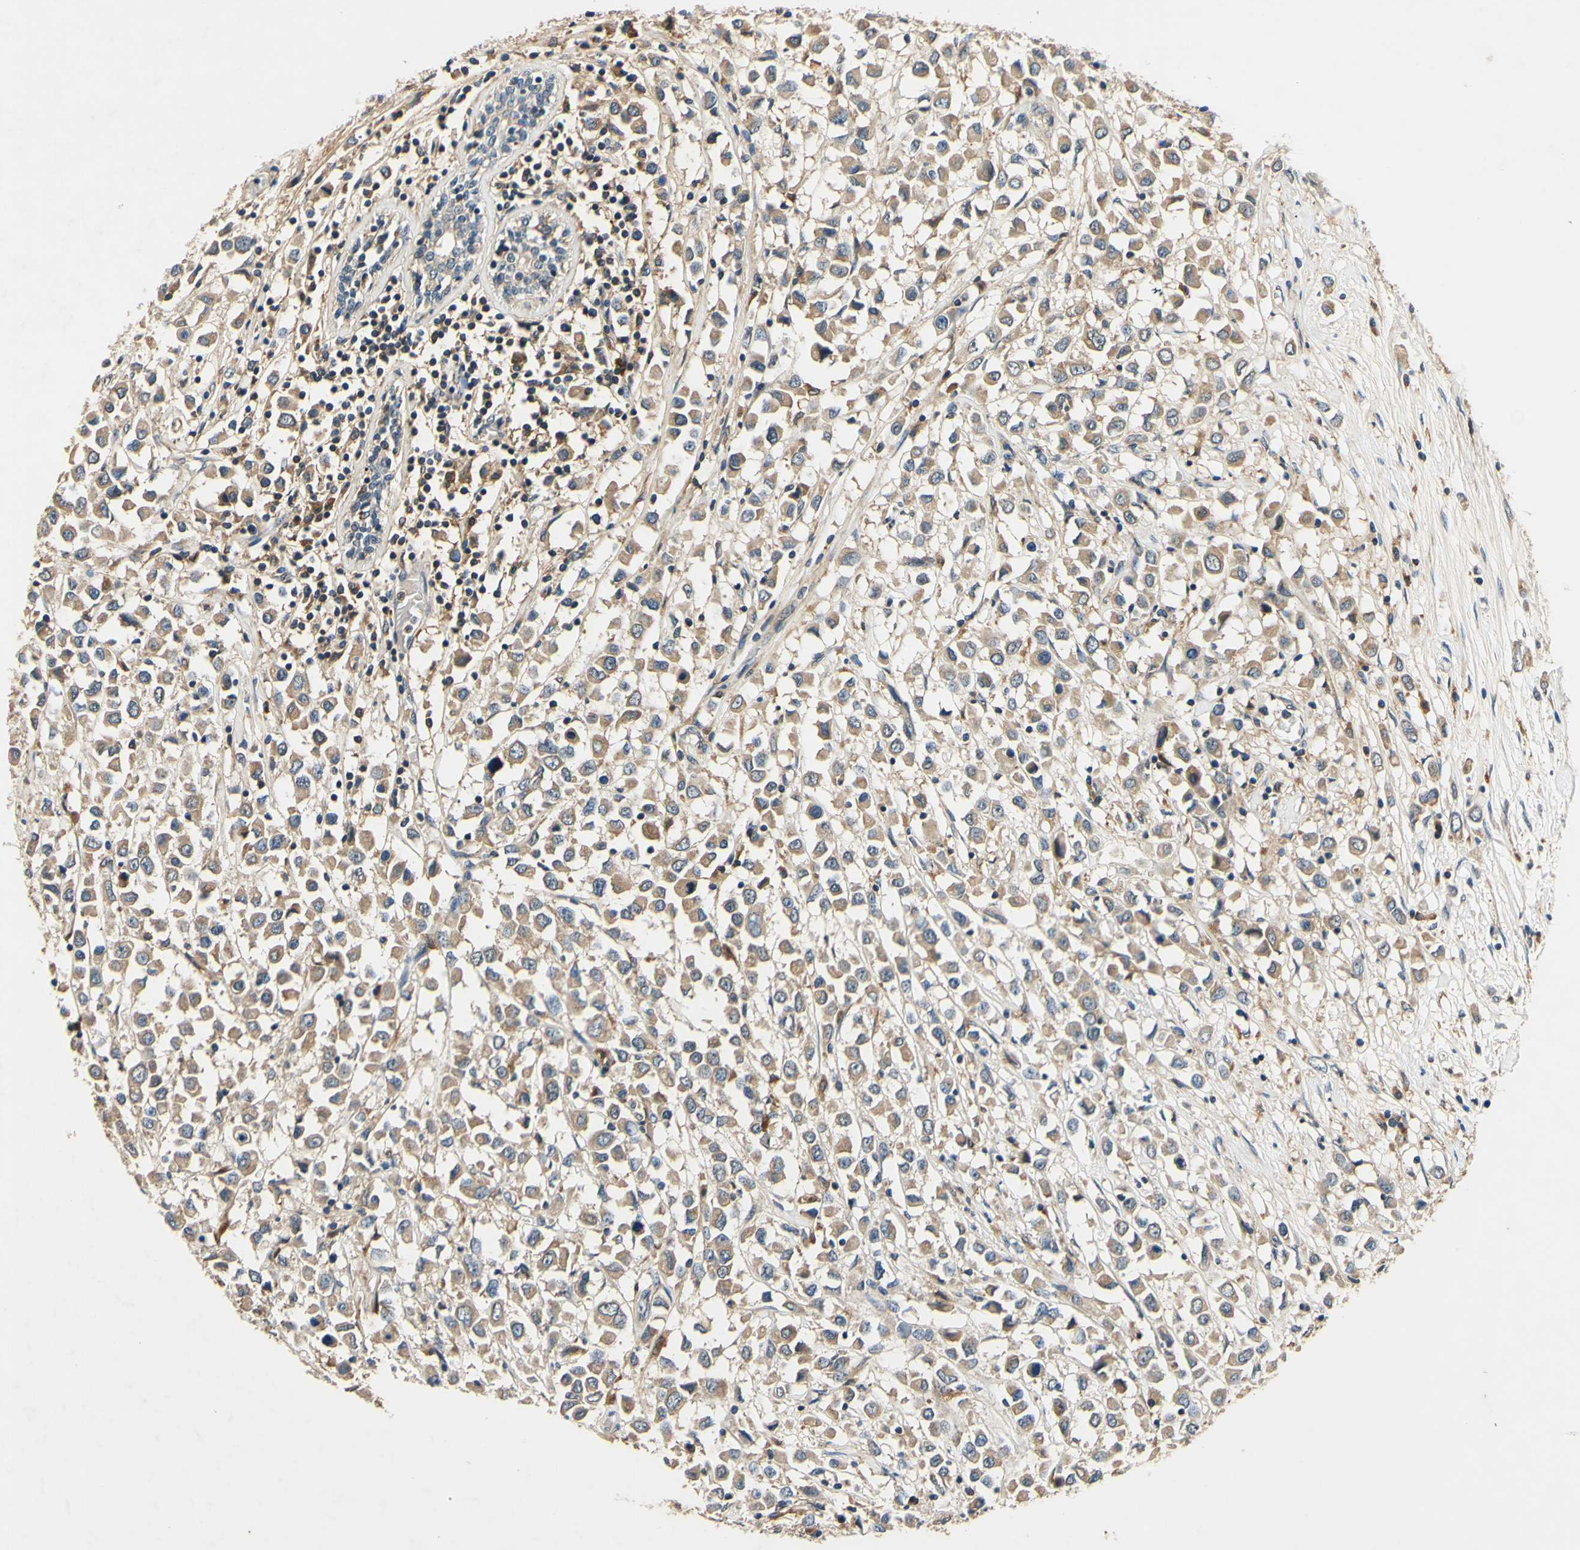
{"staining": {"intensity": "weak", "quantity": ">75%", "location": "cytoplasmic/membranous"}, "tissue": "breast cancer", "cell_type": "Tumor cells", "image_type": "cancer", "snomed": [{"axis": "morphology", "description": "Duct carcinoma"}, {"axis": "topography", "description": "Breast"}], "caption": "Immunohistochemistry (IHC) photomicrograph of human breast cancer stained for a protein (brown), which demonstrates low levels of weak cytoplasmic/membranous staining in about >75% of tumor cells.", "gene": "PLA2G4A", "patient": {"sex": "female", "age": 61}}